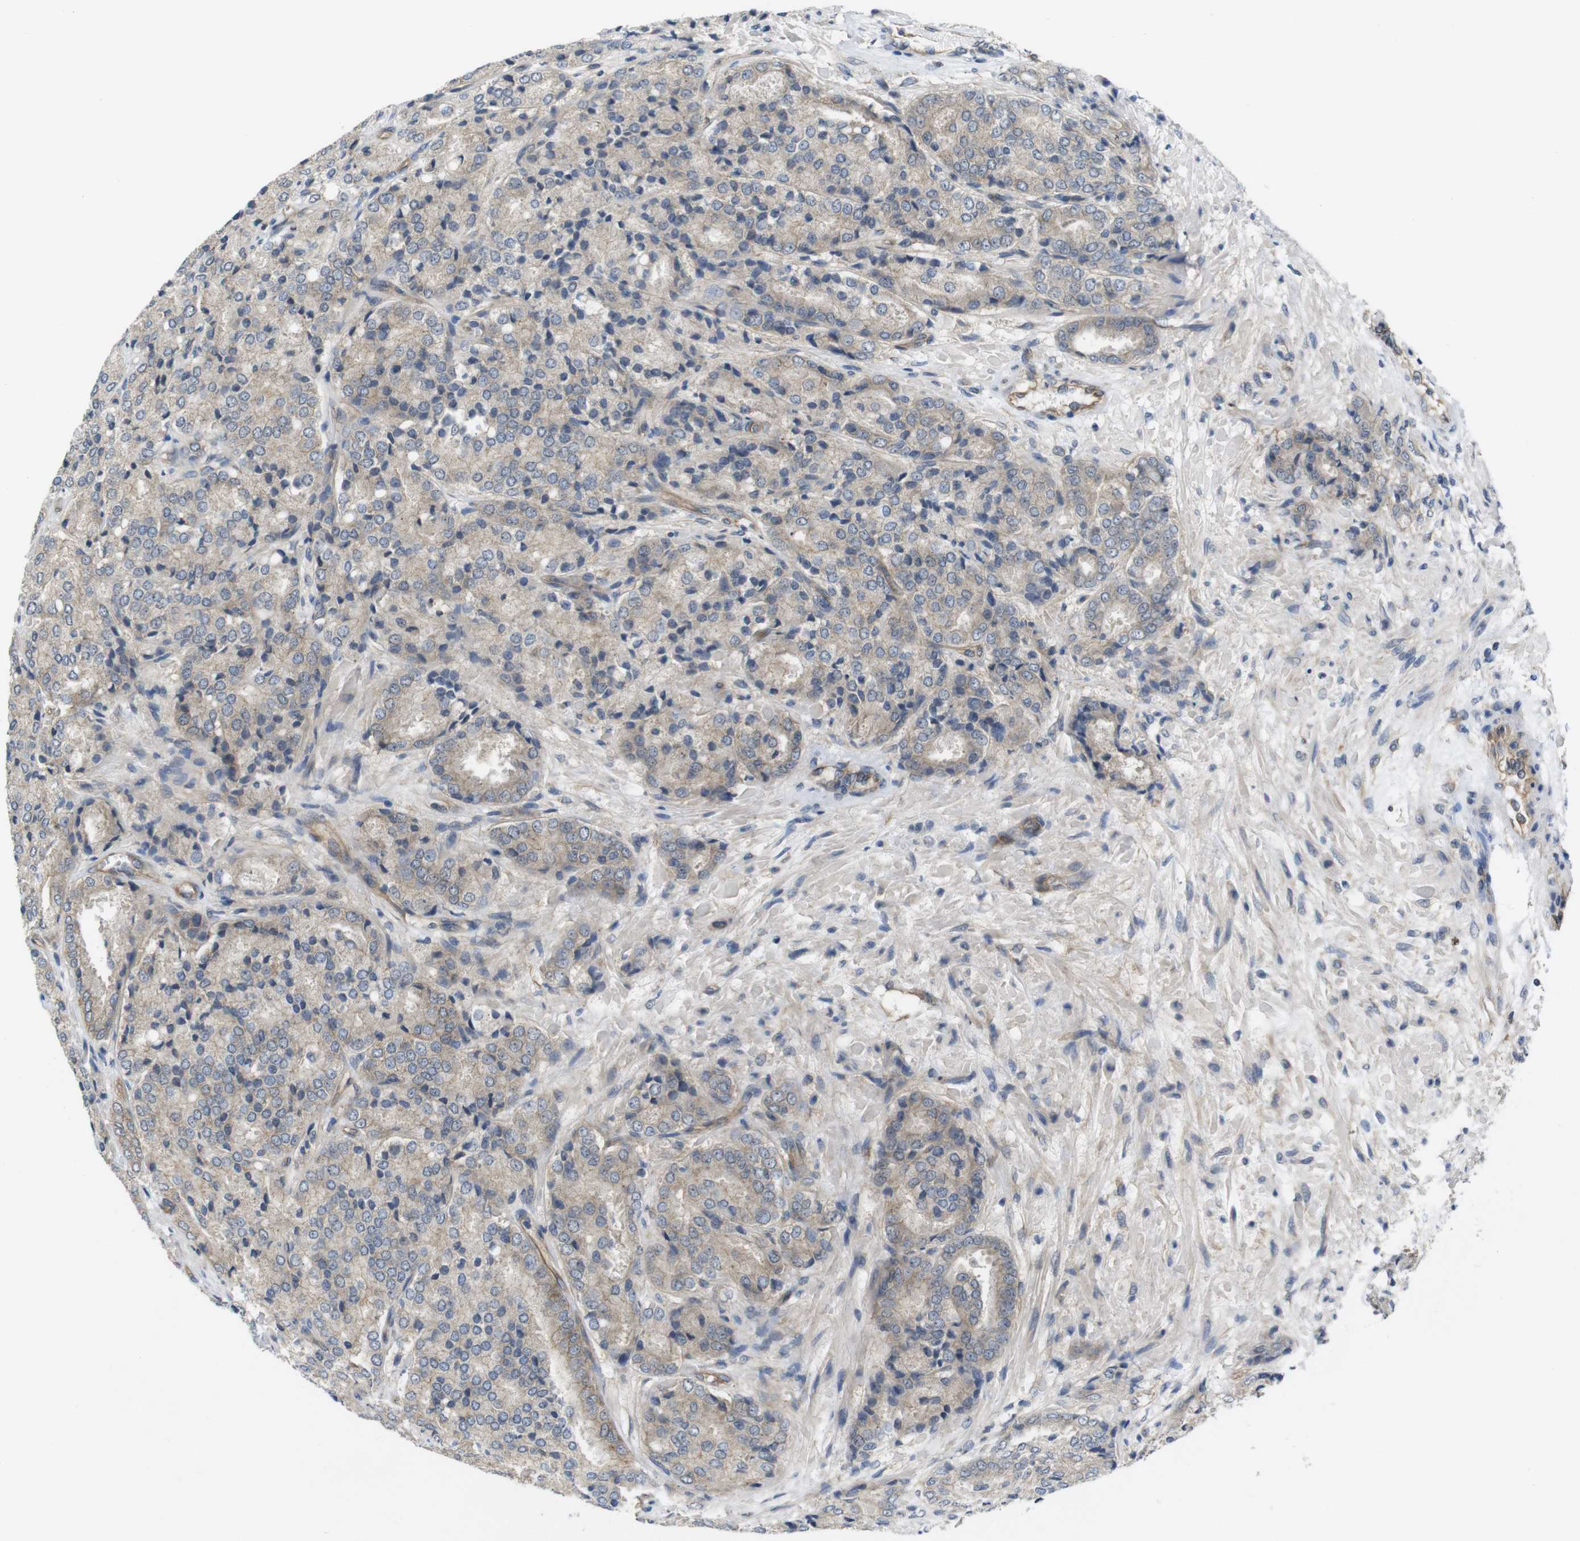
{"staining": {"intensity": "moderate", "quantity": ">75%", "location": "cytoplasmic/membranous"}, "tissue": "prostate cancer", "cell_type": "Tumor cells", "image_type": "cancer", "snomed": [{"axis": "morphology", "description": "Adenocarcinoma, High grade"}, {"axis": "topography", "description": "Prostate"}], "caption": "The photomicrograph exhibits a brown stain indicating the presence of a protein in the cytoplasmic/membranous of tumor cells in adenocarcinoma (high-grade) (prostate).", "gene": "ZDHHC5", "patient": {"sex": "male", "age": 65}}